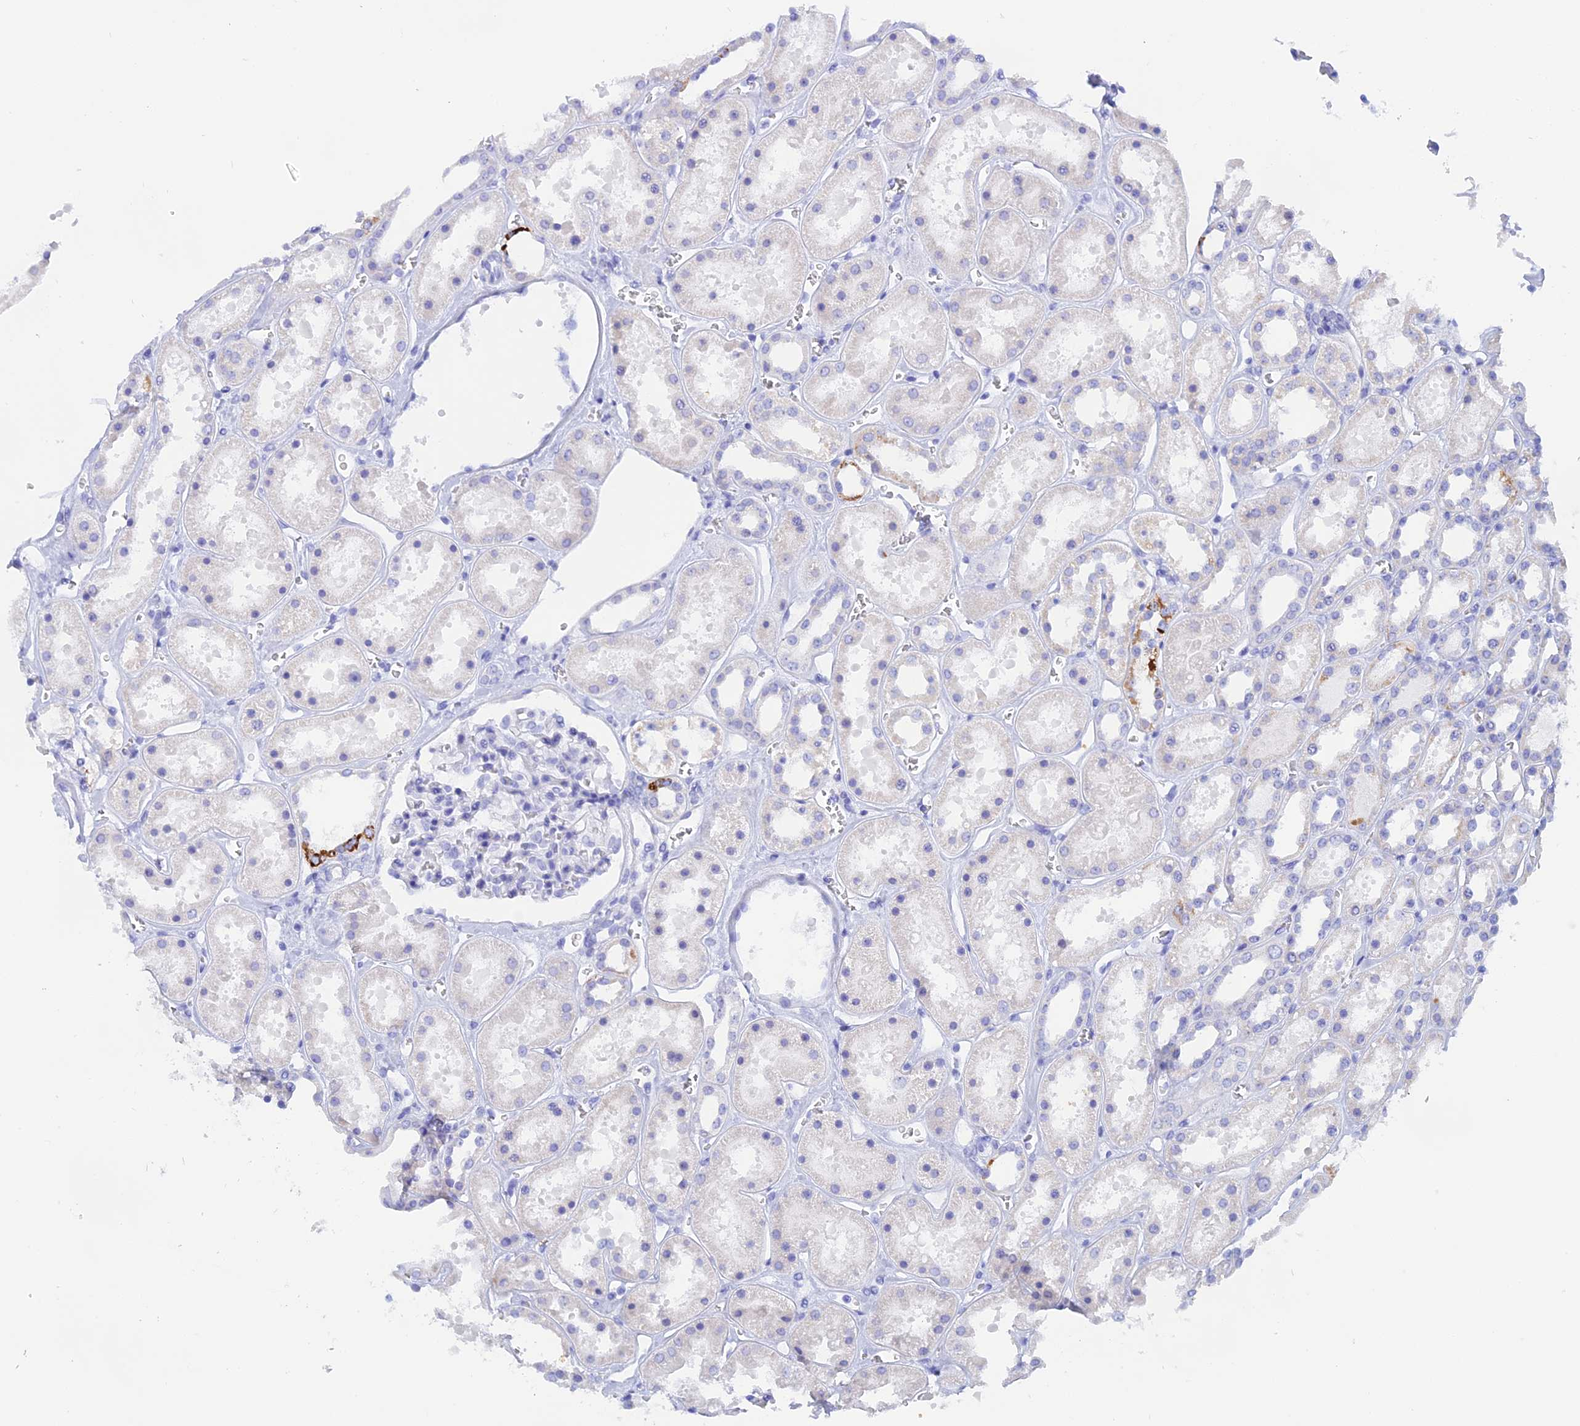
{"staining": {"intensity": "negative", "quantity": "none", "location": "none"}, "tissue": "kidney", "cell_type": "Cells in glomeruli", "image_type": "normal", "snomed": [{"axis": "morphology", "description": "Normal tissue, NOS"}, {"axis": "topography", "description": "Kidney"}], "caption": "Immunohistochemical staining of benign kidney exhibits no significant expression in cells in glomeruli. Nuclei are stained in blue.", "gene": "ISCA1", "patient": {"sex": "female", "age": 41}}